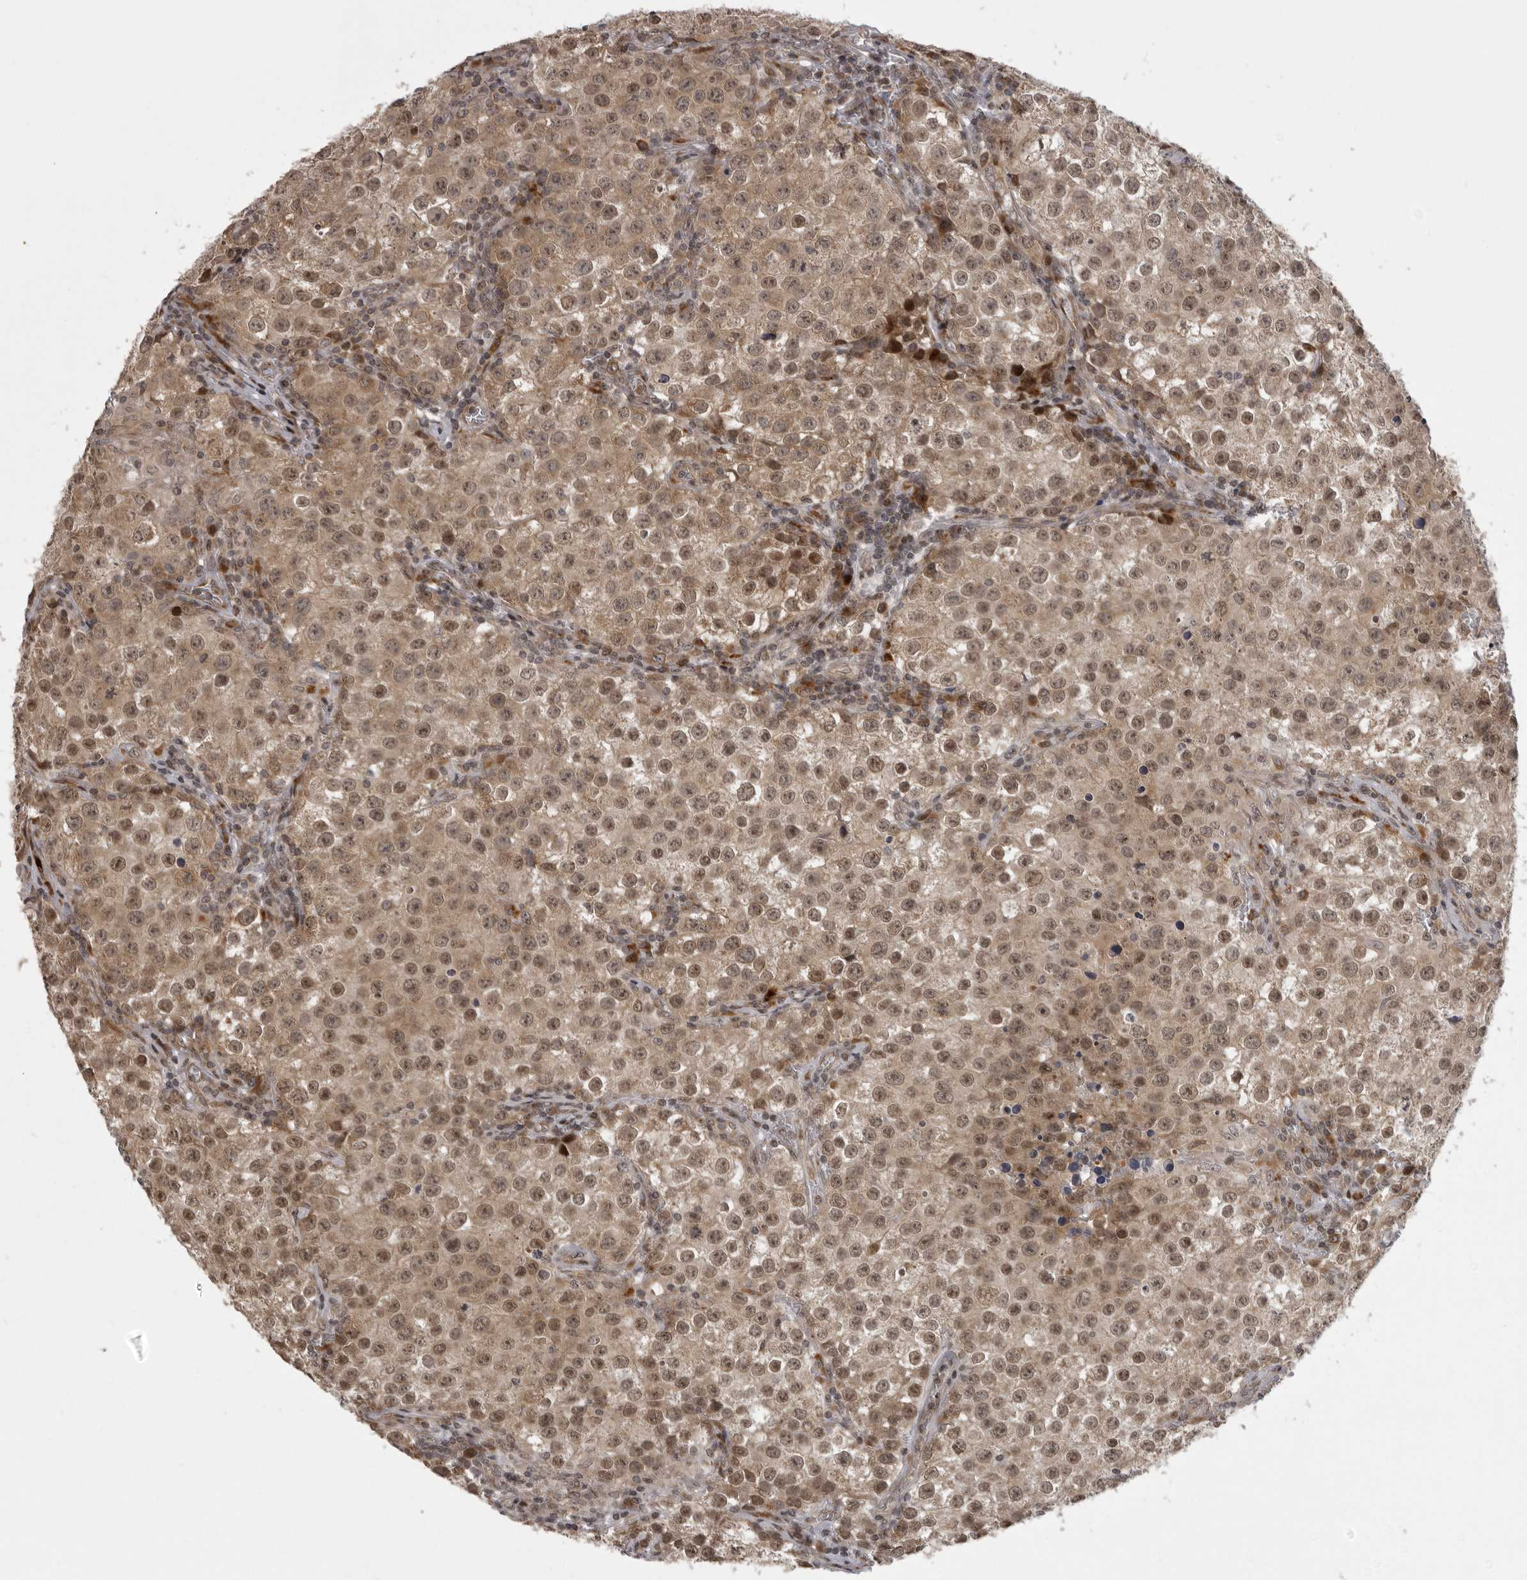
{"staining": {"intensity": "moderate", "quantity": ">75%", "location": "cytoplasmic/membranous,nuclear"}, "tissue": "testis cancer", "cell_type": "Tumor cells", "image_type": "cancer", "snomed": [{"axis": "morphology", "description": "Seminoma, NOS"}, {"axis": "morphology", "description": "Carcinoma, Embryonal, NOS"}, {"axis": "topography", "description": "Testis"}], "caption": "Brown immunohistochemical staining in testis seminoma reveals moderate cytoplasmic/membranous and nuclear staining in about >75% of tumor cells.", "gene": "C1orf109", "patient": {"sex": "male", "age": 43}}